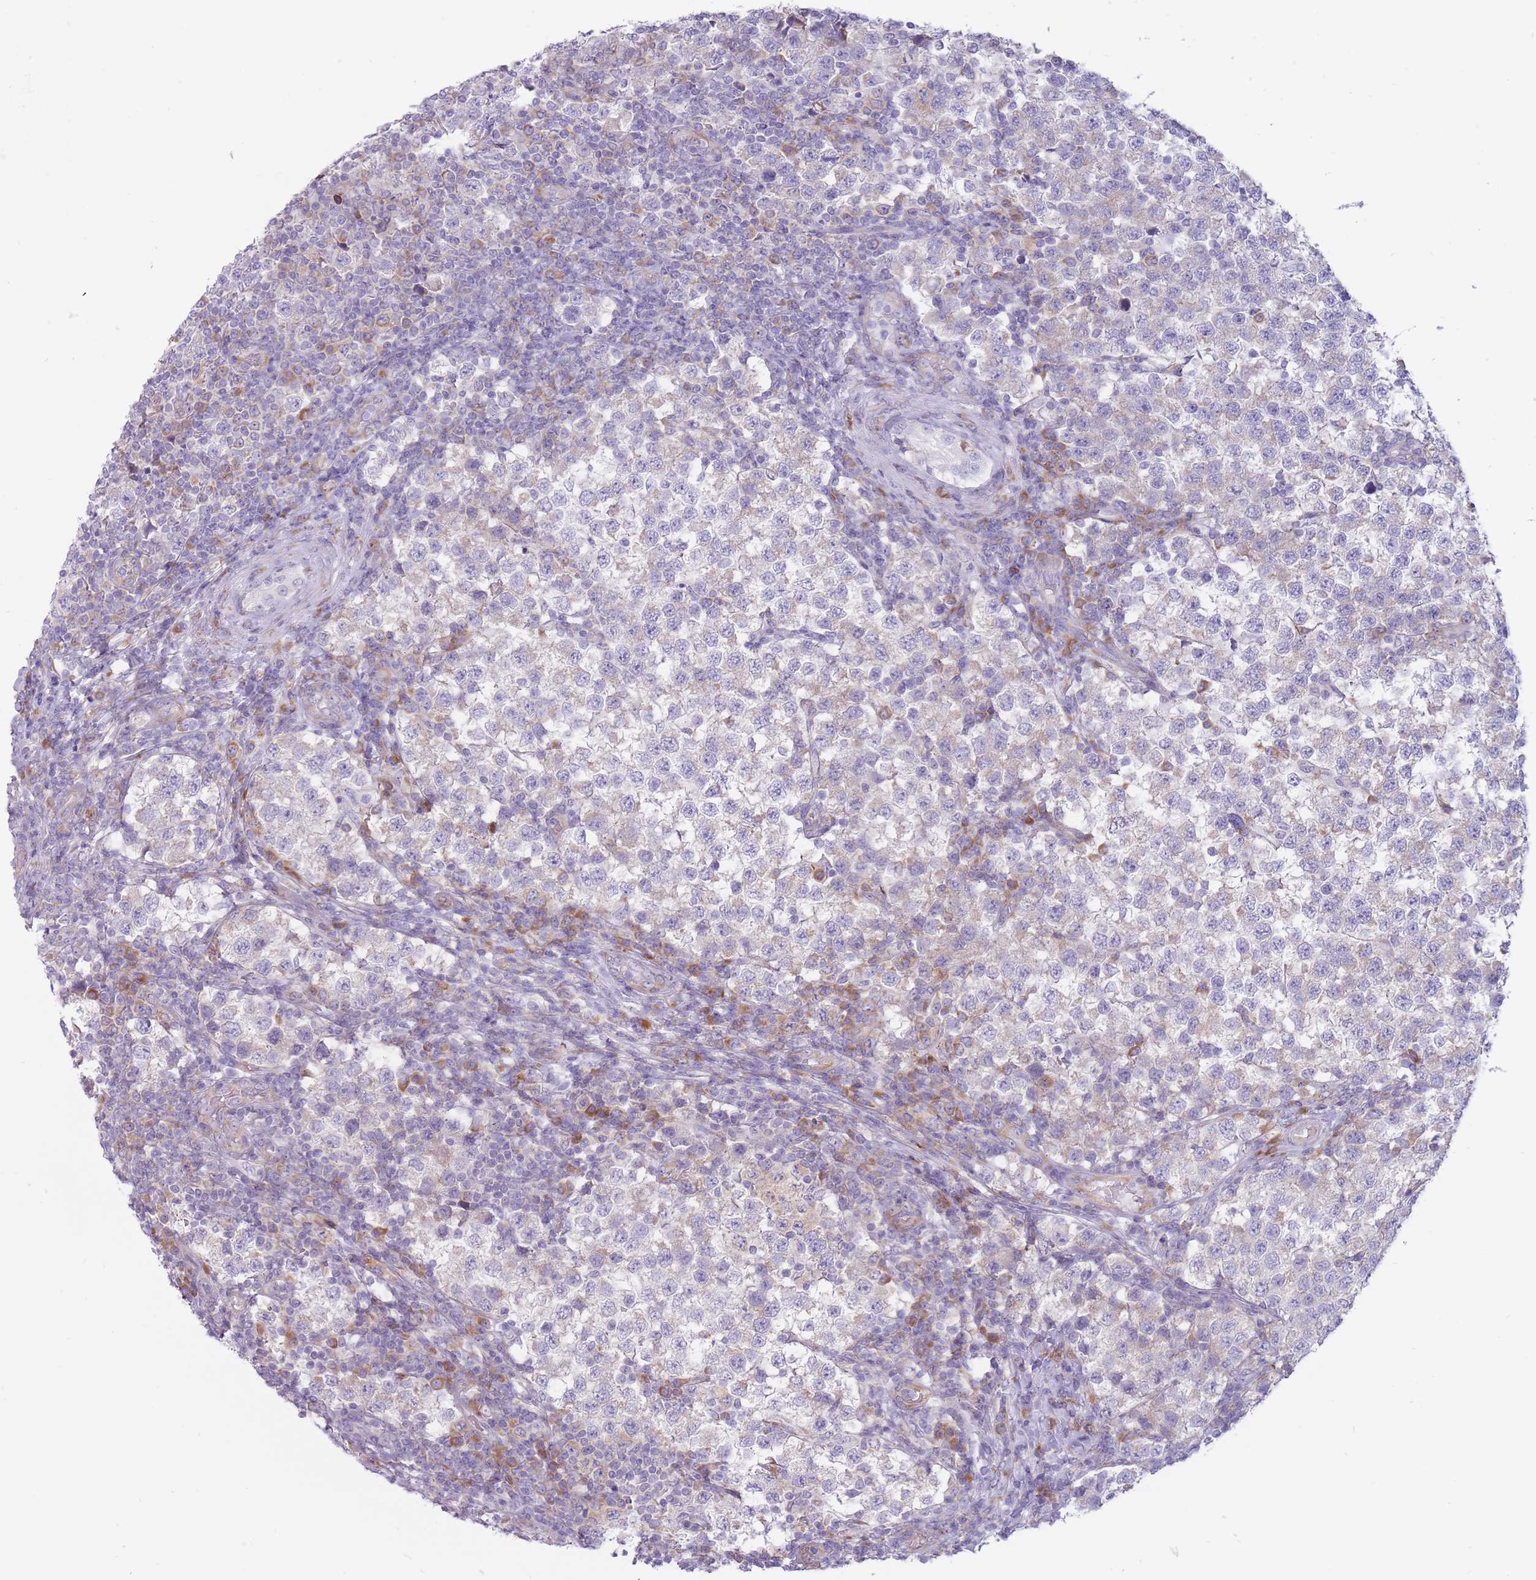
{"staining": {"intensity": "negative", "quantity": "none", "location": "none"}, "tissue": "testis cancer", "cell_type": "Tumor cells", "image_type": "cancer", "snomed": [{"axis": "morphology", "description": "Seminoma, NOS"}, {"axis": "topography", "description": "Testis"}], "caption": "Human testis cancer (seminoma) stained for a protein using immunohistochemistry displays no expression in tumor cells.", "gene": "RPL18", "patient": {"sex": "male", "age": 34}}